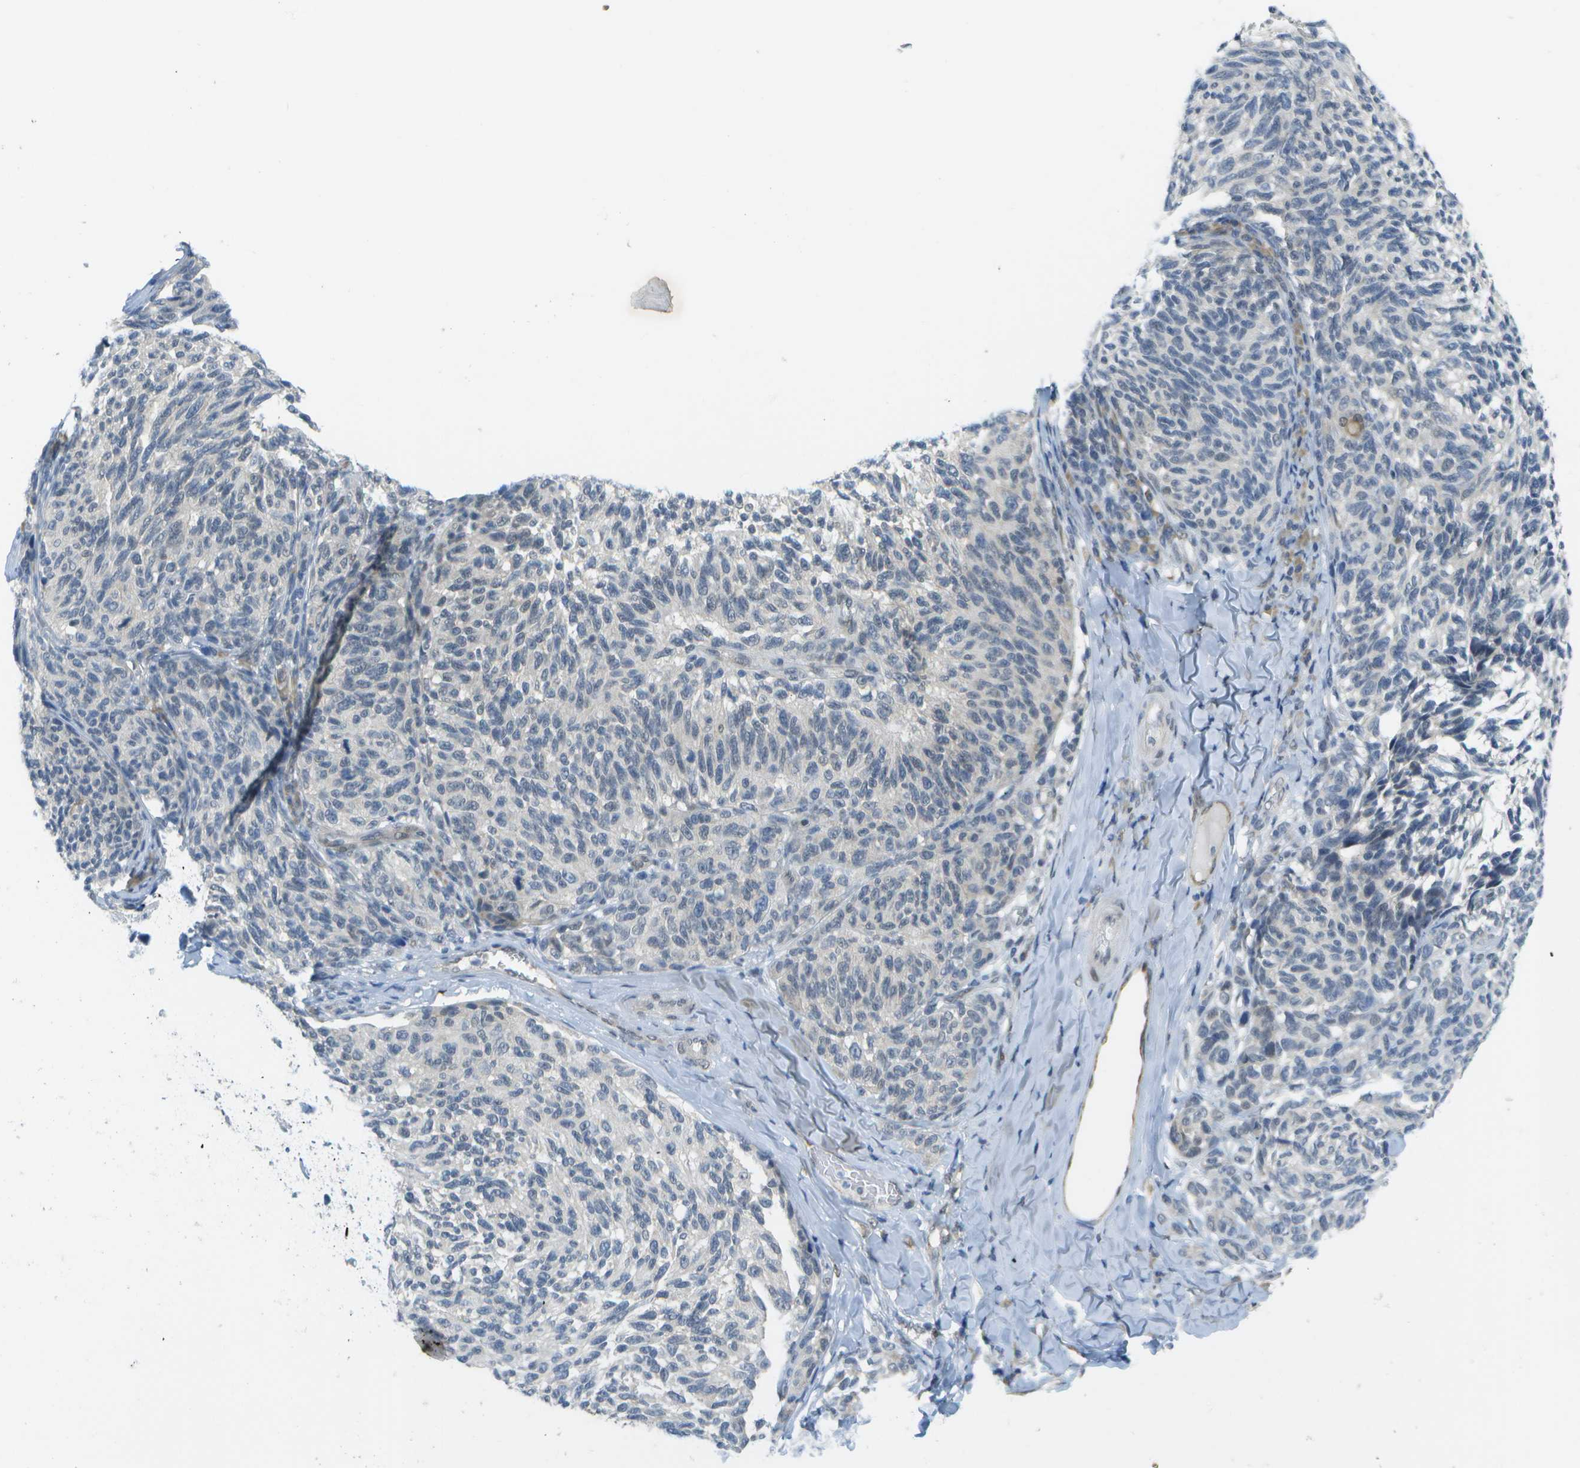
{"staining": {"intensity": "negative", "quantity": "none", "location": "none"}, "tissue": "melanoma", "cell_type": "Tumor cells", "image_type": "cancer", "snomed": [{"axis": "morphology", "description": "Malignant melanoma, NOS"}, {"axis": "topography", "description": "Skin"}], "caption": "This photomicrograph is of malignant melanoma stained with IHC to label a protein in brown with the nuclei are counter-stained blue. There is no staining in tumor cells. (IHC, brightfield microscopy, high magnification).", "gene": "ARID1B", "patient": {"sex": "female", "age": 73}}